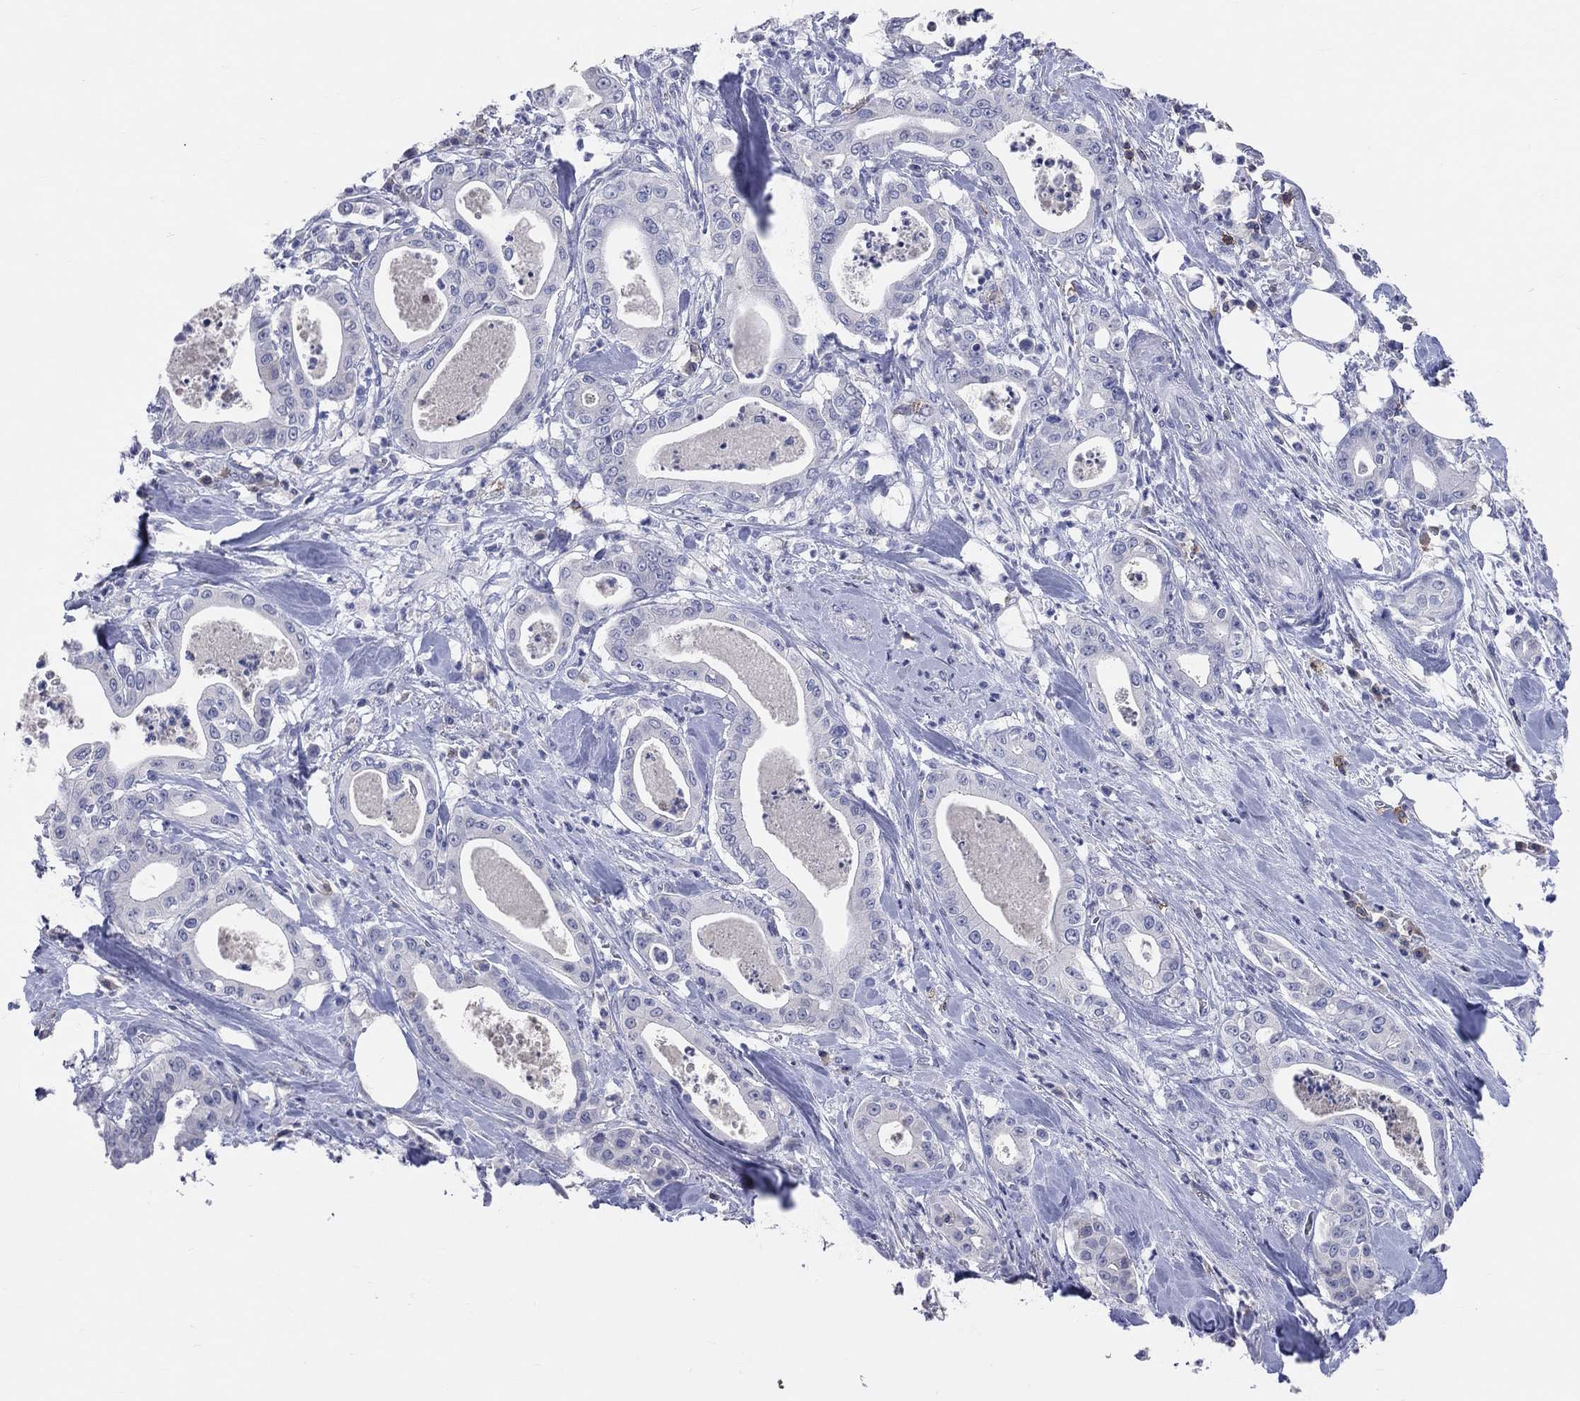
{"staining": {"intensity": "negative", "quantity": "none", "location": "none"}, "tissue": "pancreatic cancer", "cell_type": "Tumor cells", "image_type": "cancer", "snomed": [{"axis": "morphology", "description": "Adenocarcinoma, NOS"}, {"axis": "topography", "description": "Pancreas"}], "caption": "A high-resolution histopathology image shows immunohistochemistry (IHC) staining of pancreatic cancer (adenocarcinoma), which reveals no significant staining in tumor cells.", "gene": "LAT", "patient": {"sex": "male", "age": 71}}